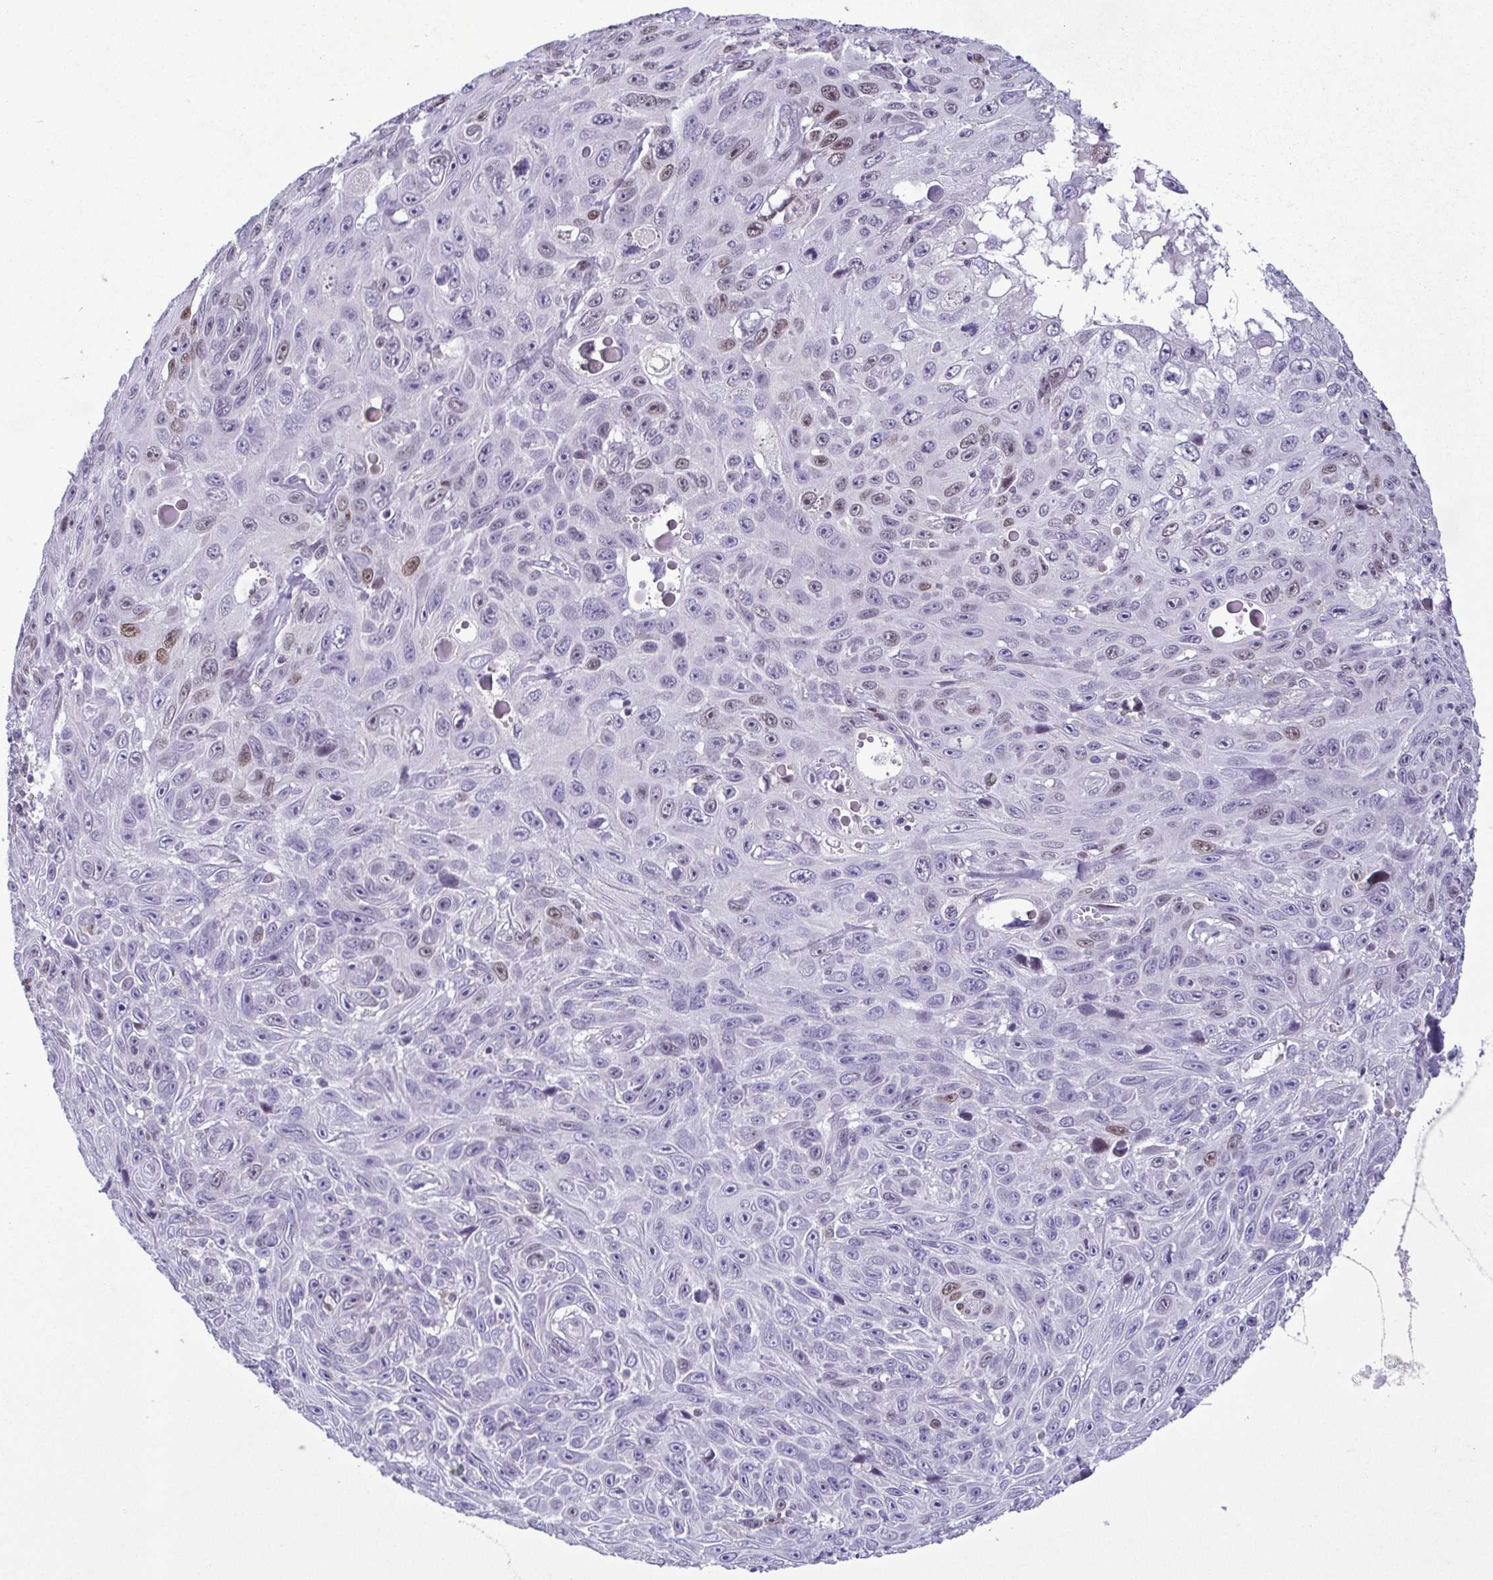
{"staining": {"intensity": "moderate", "quantity": "<25%", "location": "nuclear"}, "tissue": "skin cancer", "cell_type": "Tumor cells", "image_type": "cancer", "snomed": [{"axis": "morphology", "description": "Squamous cell carcinoma, NOS"}, {"axis": "topography", "description": "Skin"}], "caption": "The histopathology image shows staining of skin cancer, revealing moderate nuclear protein staining (brown color) within tumor cells.", "gene": "IRF1", "patient": {"sex": "male", "age": 82}}